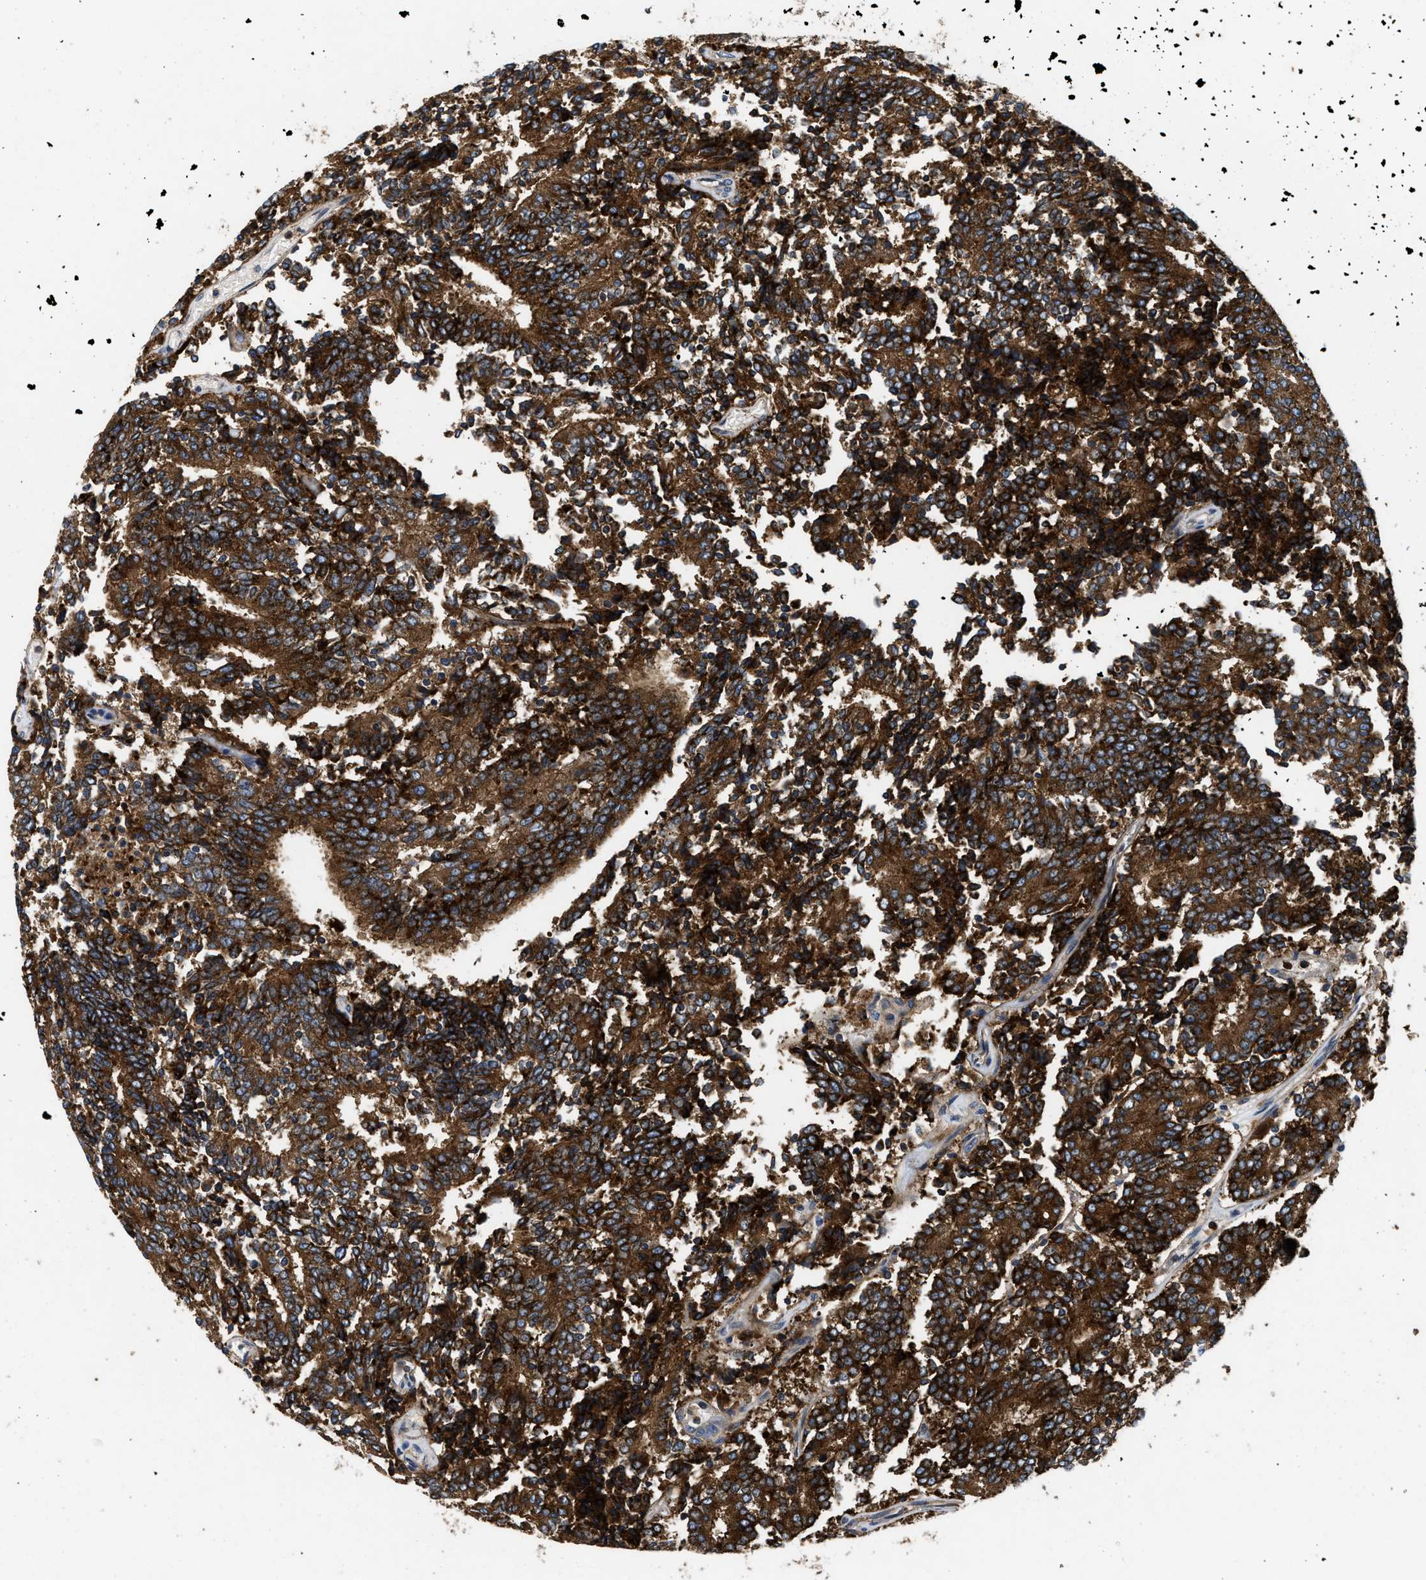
{"staining": {"intensity": "strong", "quantity": ">75%", "location": "cytoplasmic/membranous"}, "tissue": "prostate cancer", "cell_type": "Tumor cells", "image_type": "cancer", "snomed": [{"axis": "morphology", "description": "Normal tissue, NOS"}, {"axis": "morphology", "description": "Adenocarcinoma, High grade"}, {"axis": "topography", "description": "Prostate"}, {"axis": "topography", "description": "Seminal veicle"}], "caption": "Prostate cancer was stained to show a protein in brown. There is high levels of strong cytoplasmic/membranous expression in approximately >75% of tumor cells.", "gene": "ENPP4", "patient": {"sex": "male", "age": 55}}